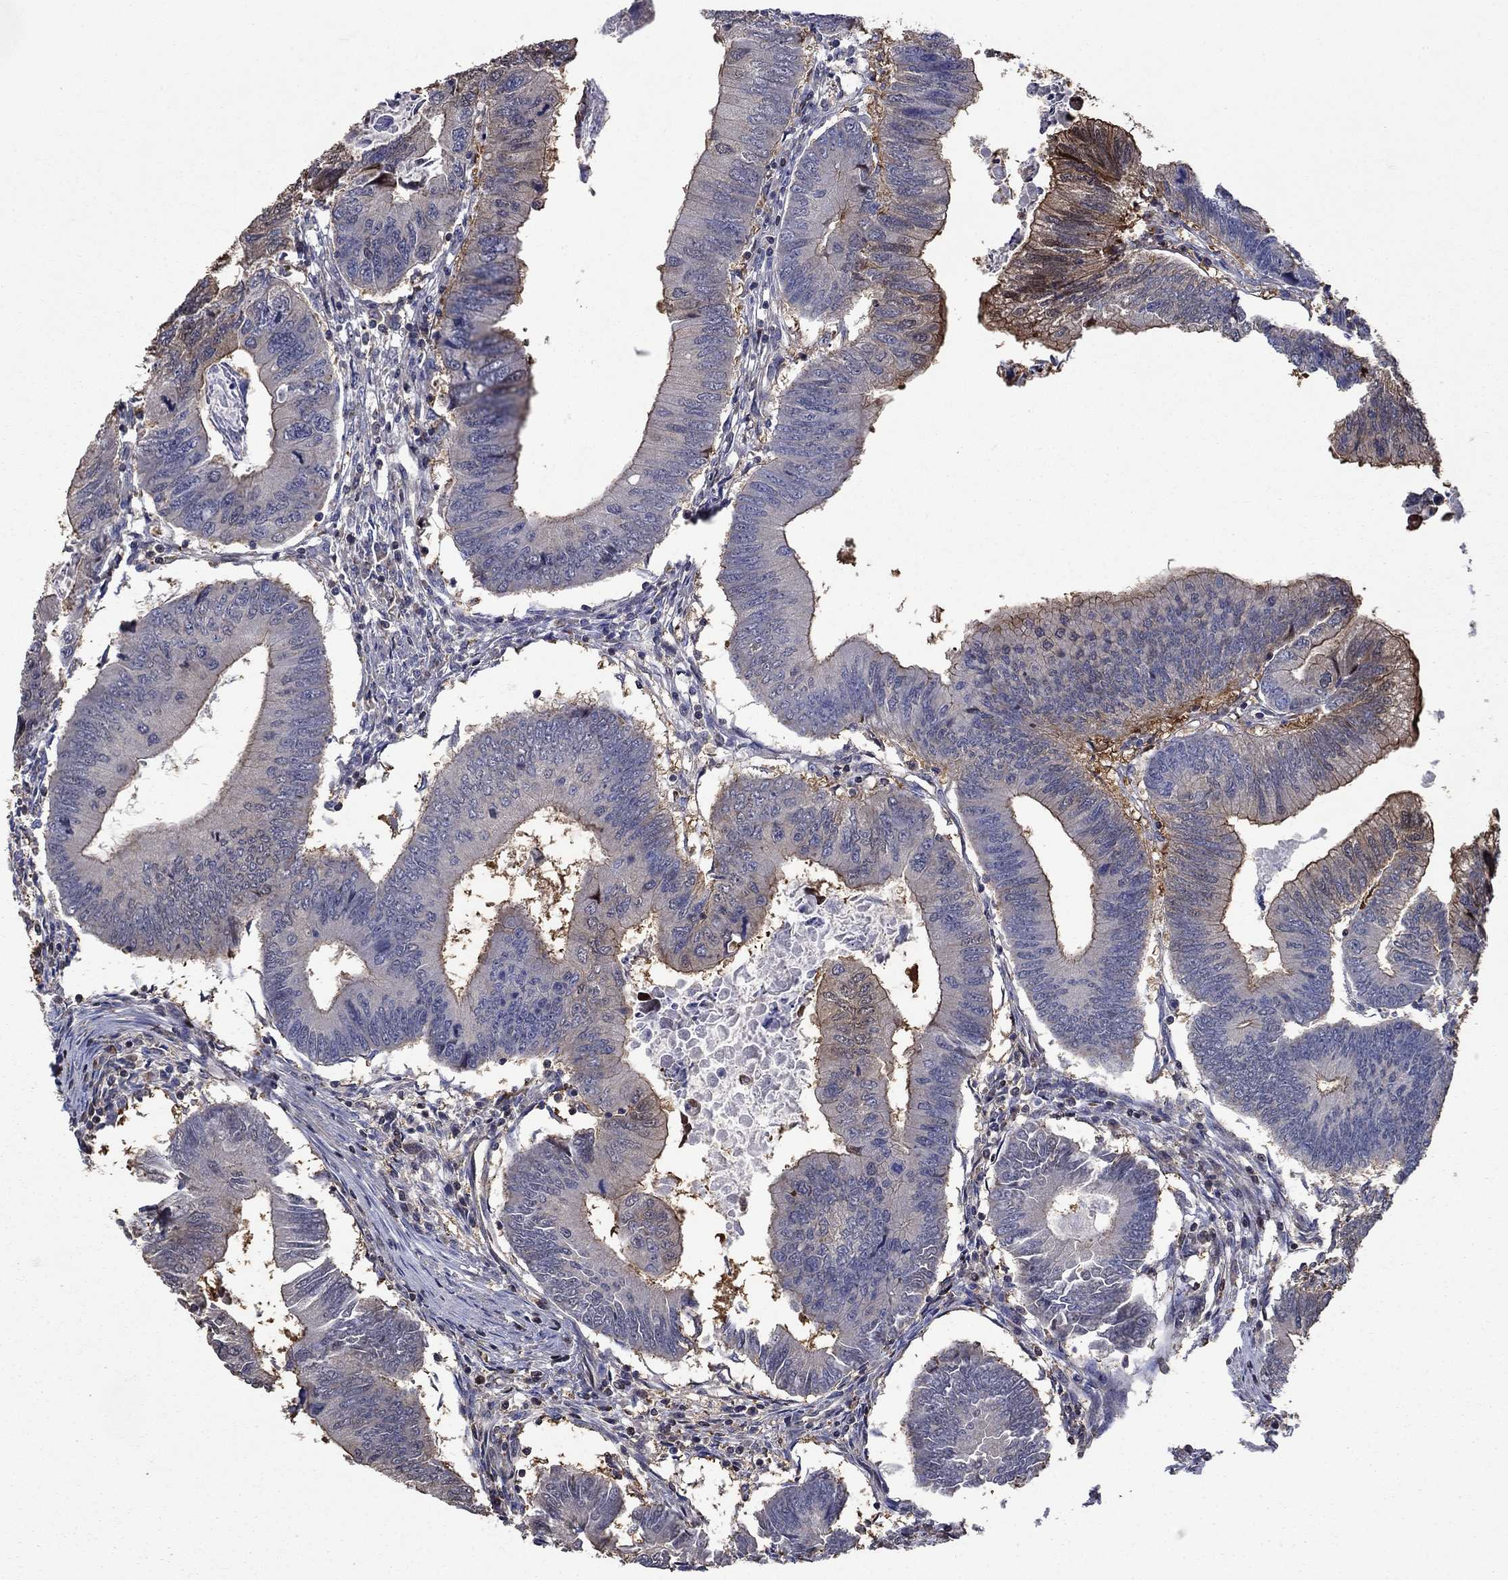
{"staining": {"intensity": "moderate", "quantity": "<25%", "location": "cytoplasmic/membranous"}, "tissue": "colorectal cancer", "cell_type": "Tumor cells", "image_type": "cancer", "snomed": [{"axis": "morphology", "description": "Adenocarcinoma, NOS"}, {"axis": "topography", "description": "Colon"}], "caption": "IHC of colorectal cancer exhibits low levels of moderate cytoplasmic/membranous positivity in about <25% of tumor cells.", "gene": "DVL1", "patient": {"sex": "male", "age": 53}}